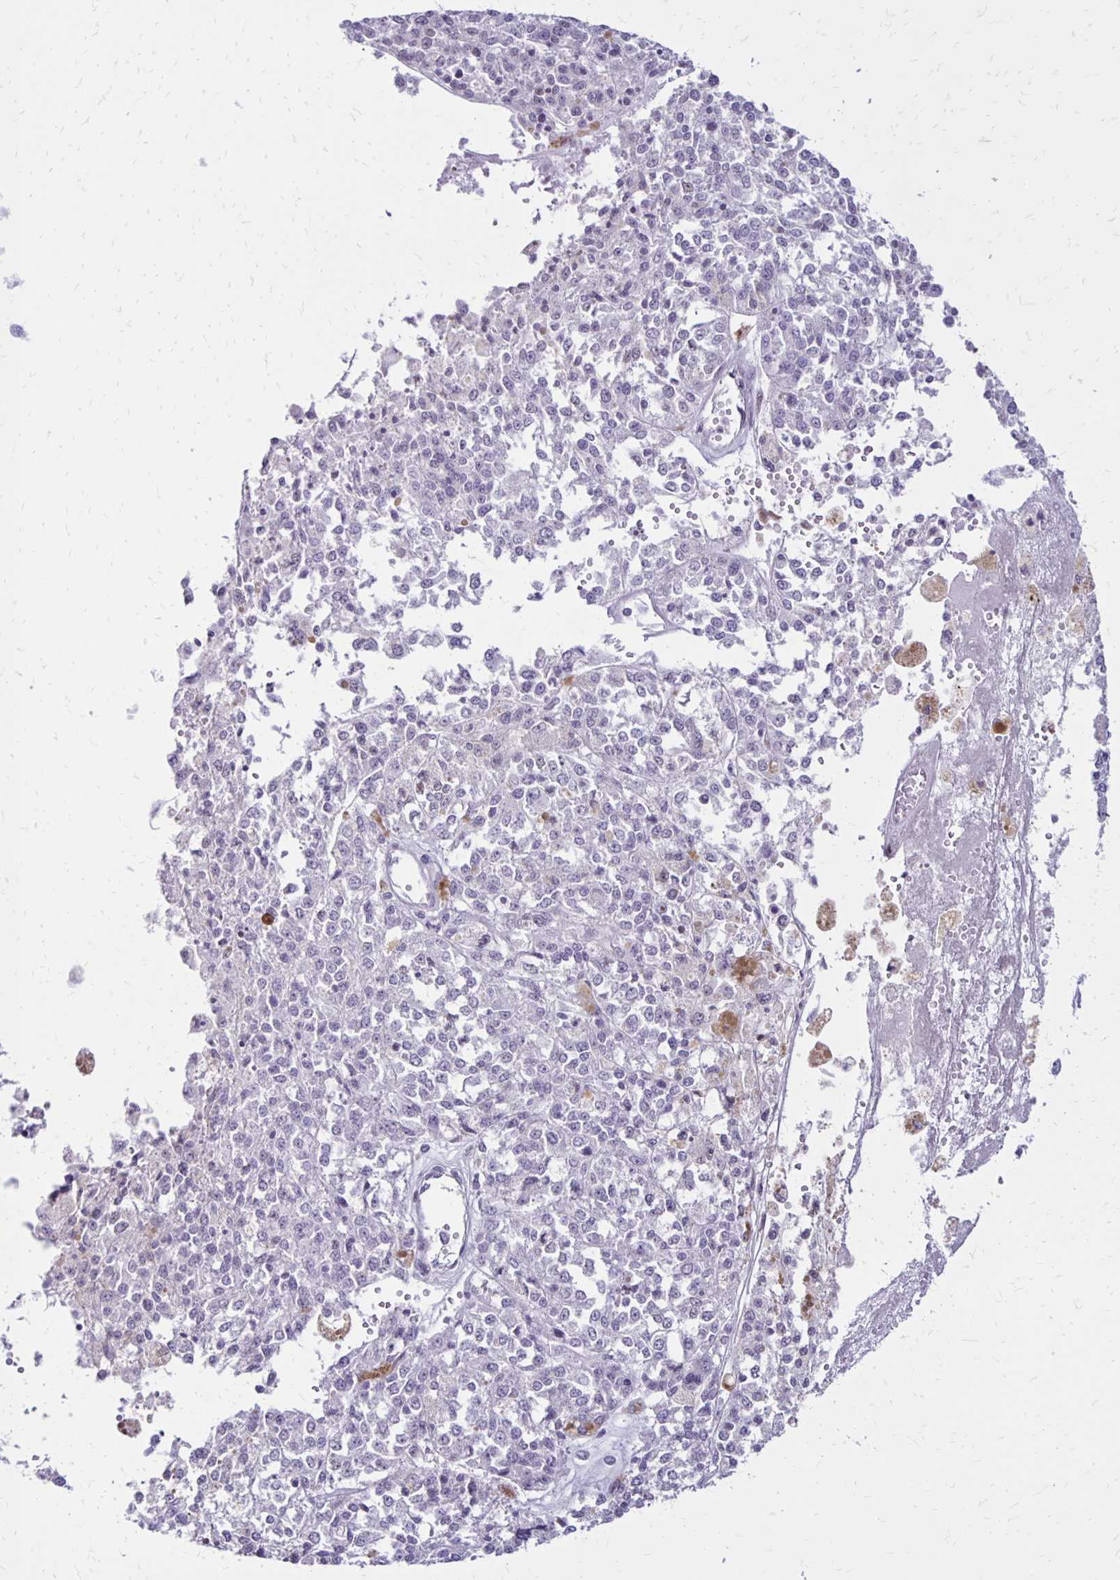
{"staining": {"intensity": "negative", "quantity": "none", "location": "none"}, "tissue": "melanoma", "cell_type": "Tumor cells", "image_type": "cancer", "snomed": [{"axis": "morphology", "description": "Malignant melanoma, Metastatic site"}, {"axis": "topography", "description": "Lymph node"}], "caption": "Malignant melanoma (metastatic site) was stained to show a protein in brown. There is no significant positivity in tumor cells.", "gene": "DDB2", "patient": {"sex": "female", "age": 64}}